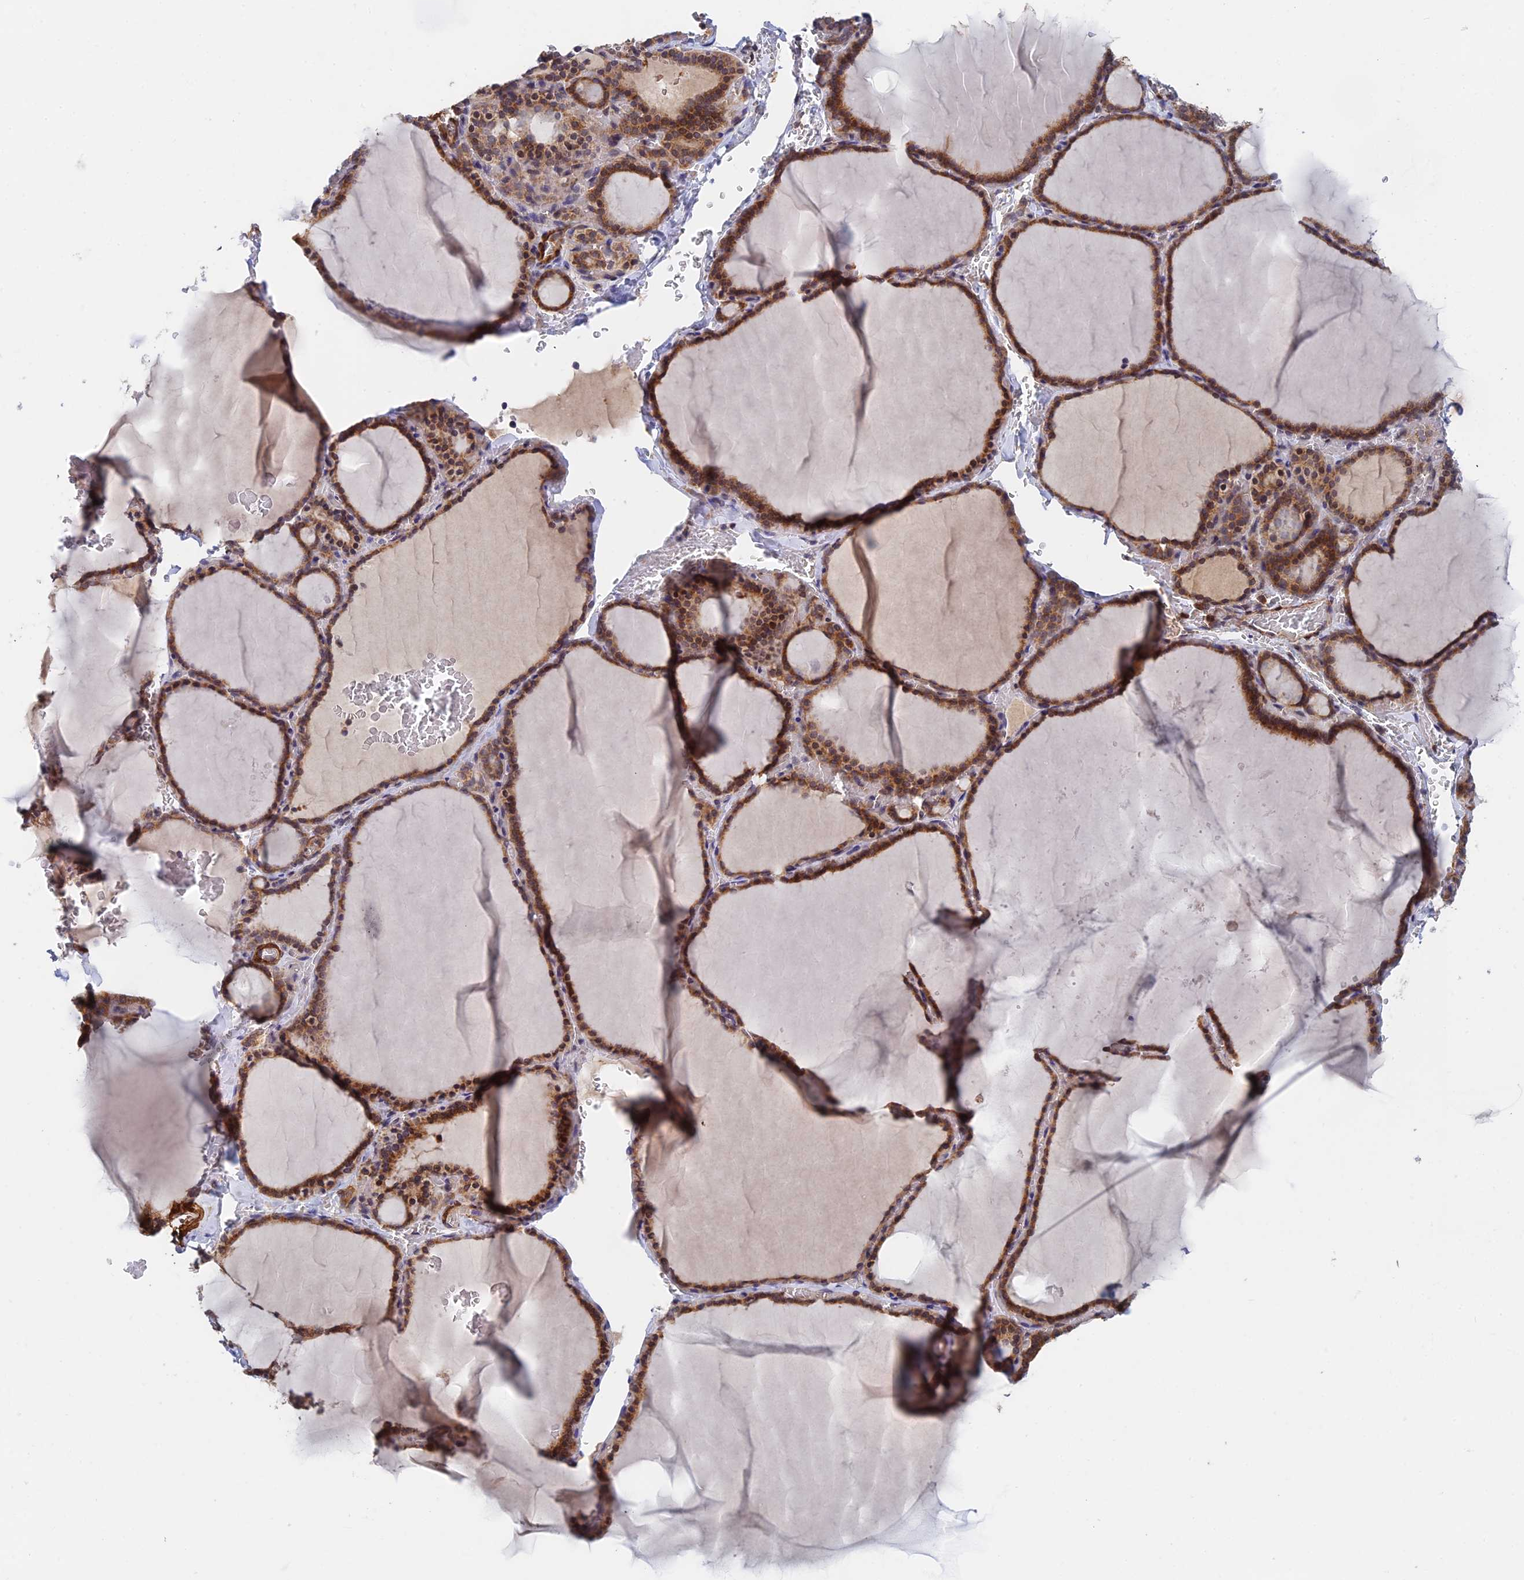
{"staining": {"intensity": "strong", "quantity": ">75%", "location": "cytoplasmic/membranous,nuclear"}, "tissue": "thyroid gland", "cell_type": "Glandular cells", "image_type": "normal", "snomed": [{"axis": "morphology", "description": "Normal tissue, NOS"}, {"axis": "topography", "description": "Thyroid gland"}], "caption": "Approximately >75% of glandular cells in benign thyroid gland exhibit strong cytoplasmic/membranous,nuclear protein staining as visualized by brown immunohistochemical staining.", "gene": "ZNF320", "patient": {"sex": "female", "age": 39}}